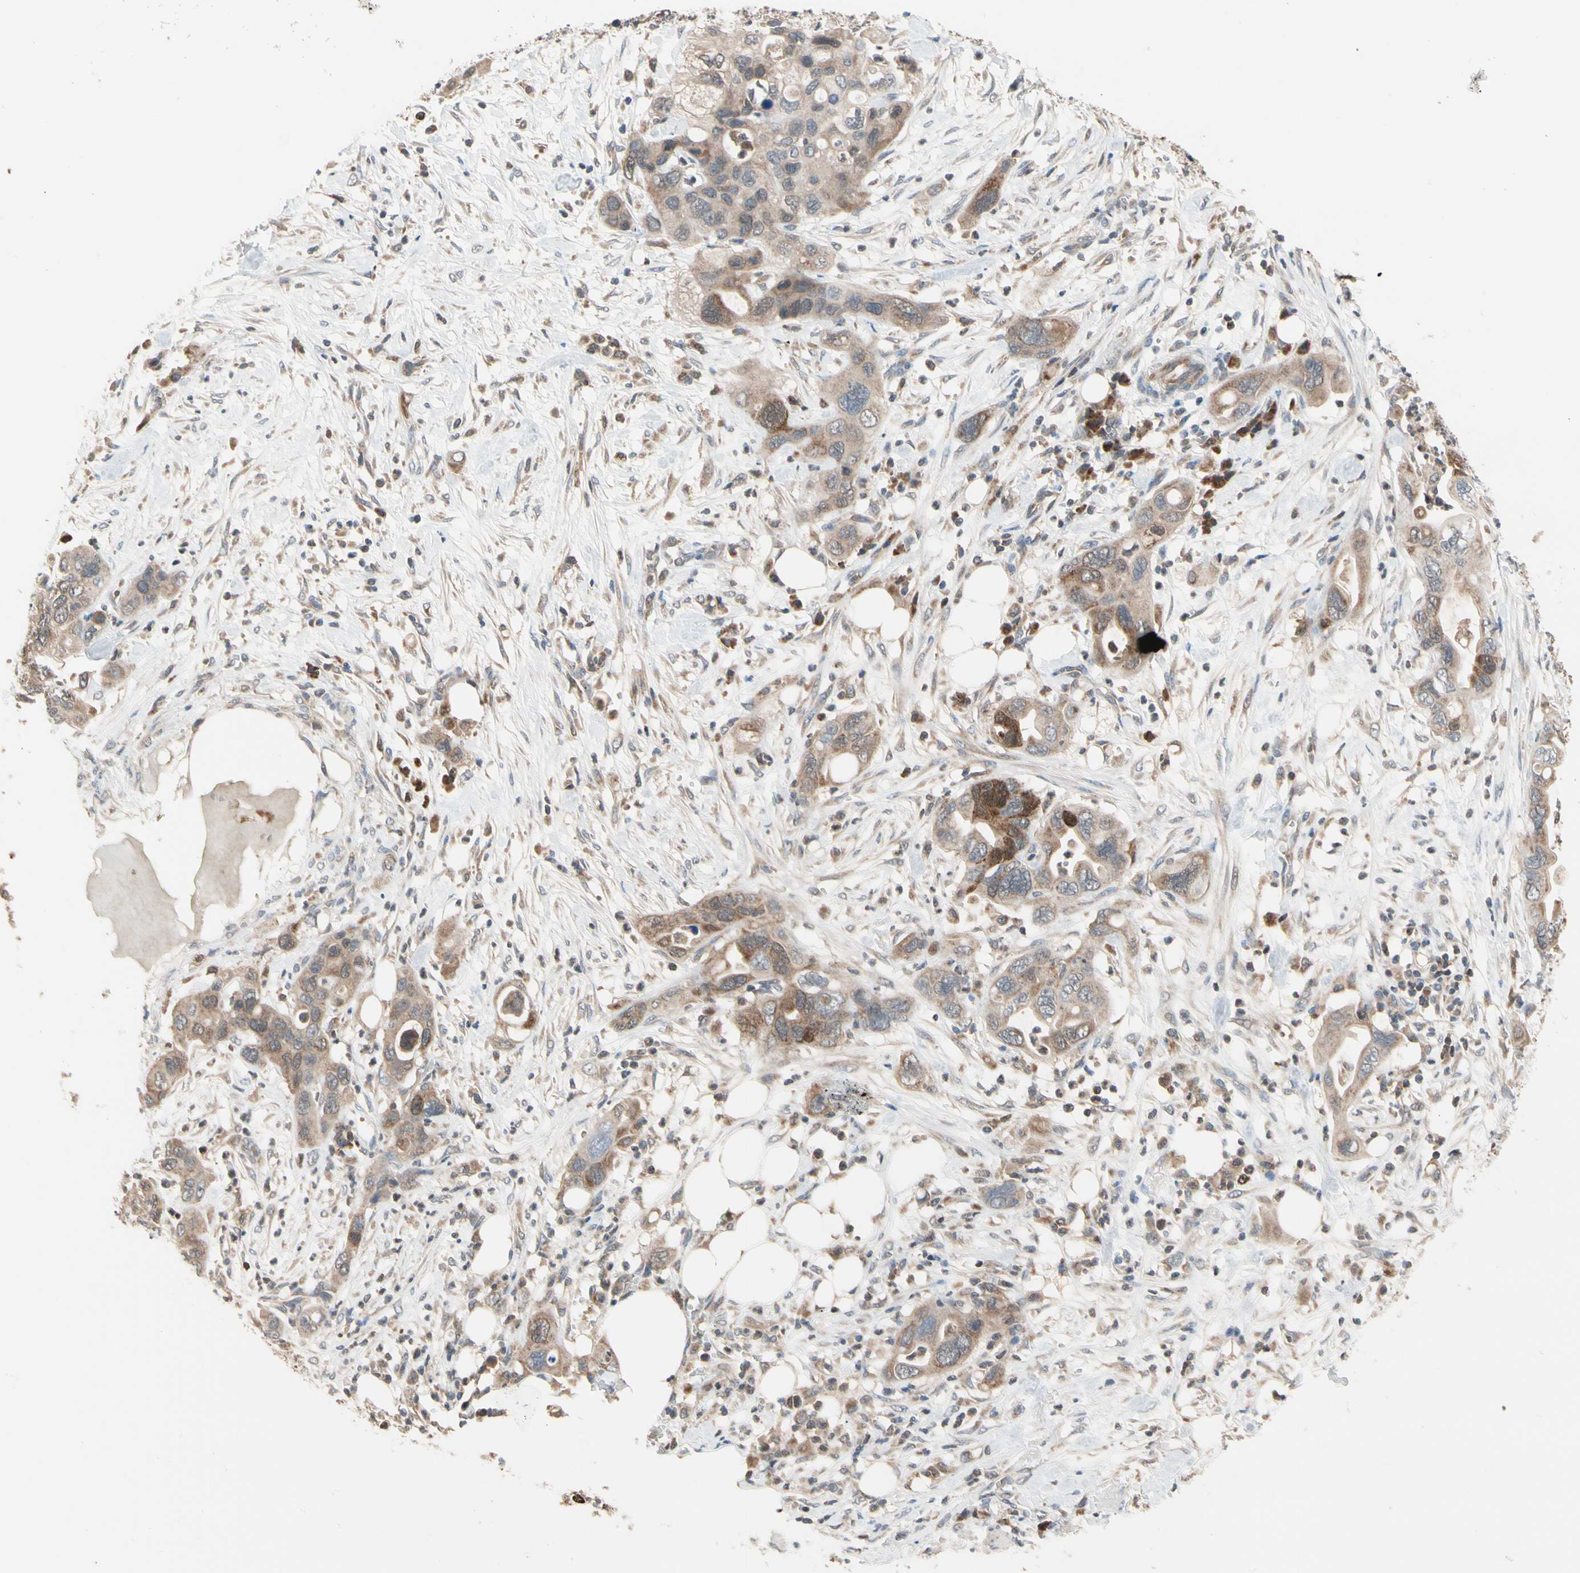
{"staining": {"intensity": "moderate", "quantity": "25%-75%", "location": "cytoplasmic/membranous"}, "tissue": "pancreatic cancer", "cell_type": "Tumor cells", "image_type": "cancer", "snomed": [{"axis": "morphology", "description": "Adenocarcinoma, NOS"}, {"axis": "topography", "description": "Pancreas"}], "caption": "This histopathology image demonstrates immunohistochemistry staining of human pancreatic adenocarcinoma, with medium moderate cytoplasmic/membranous positivity in approximately 25%-75% of tumor cells.", "gene": "MTHFS", "patient": {"sex": "female", "age": 71}}